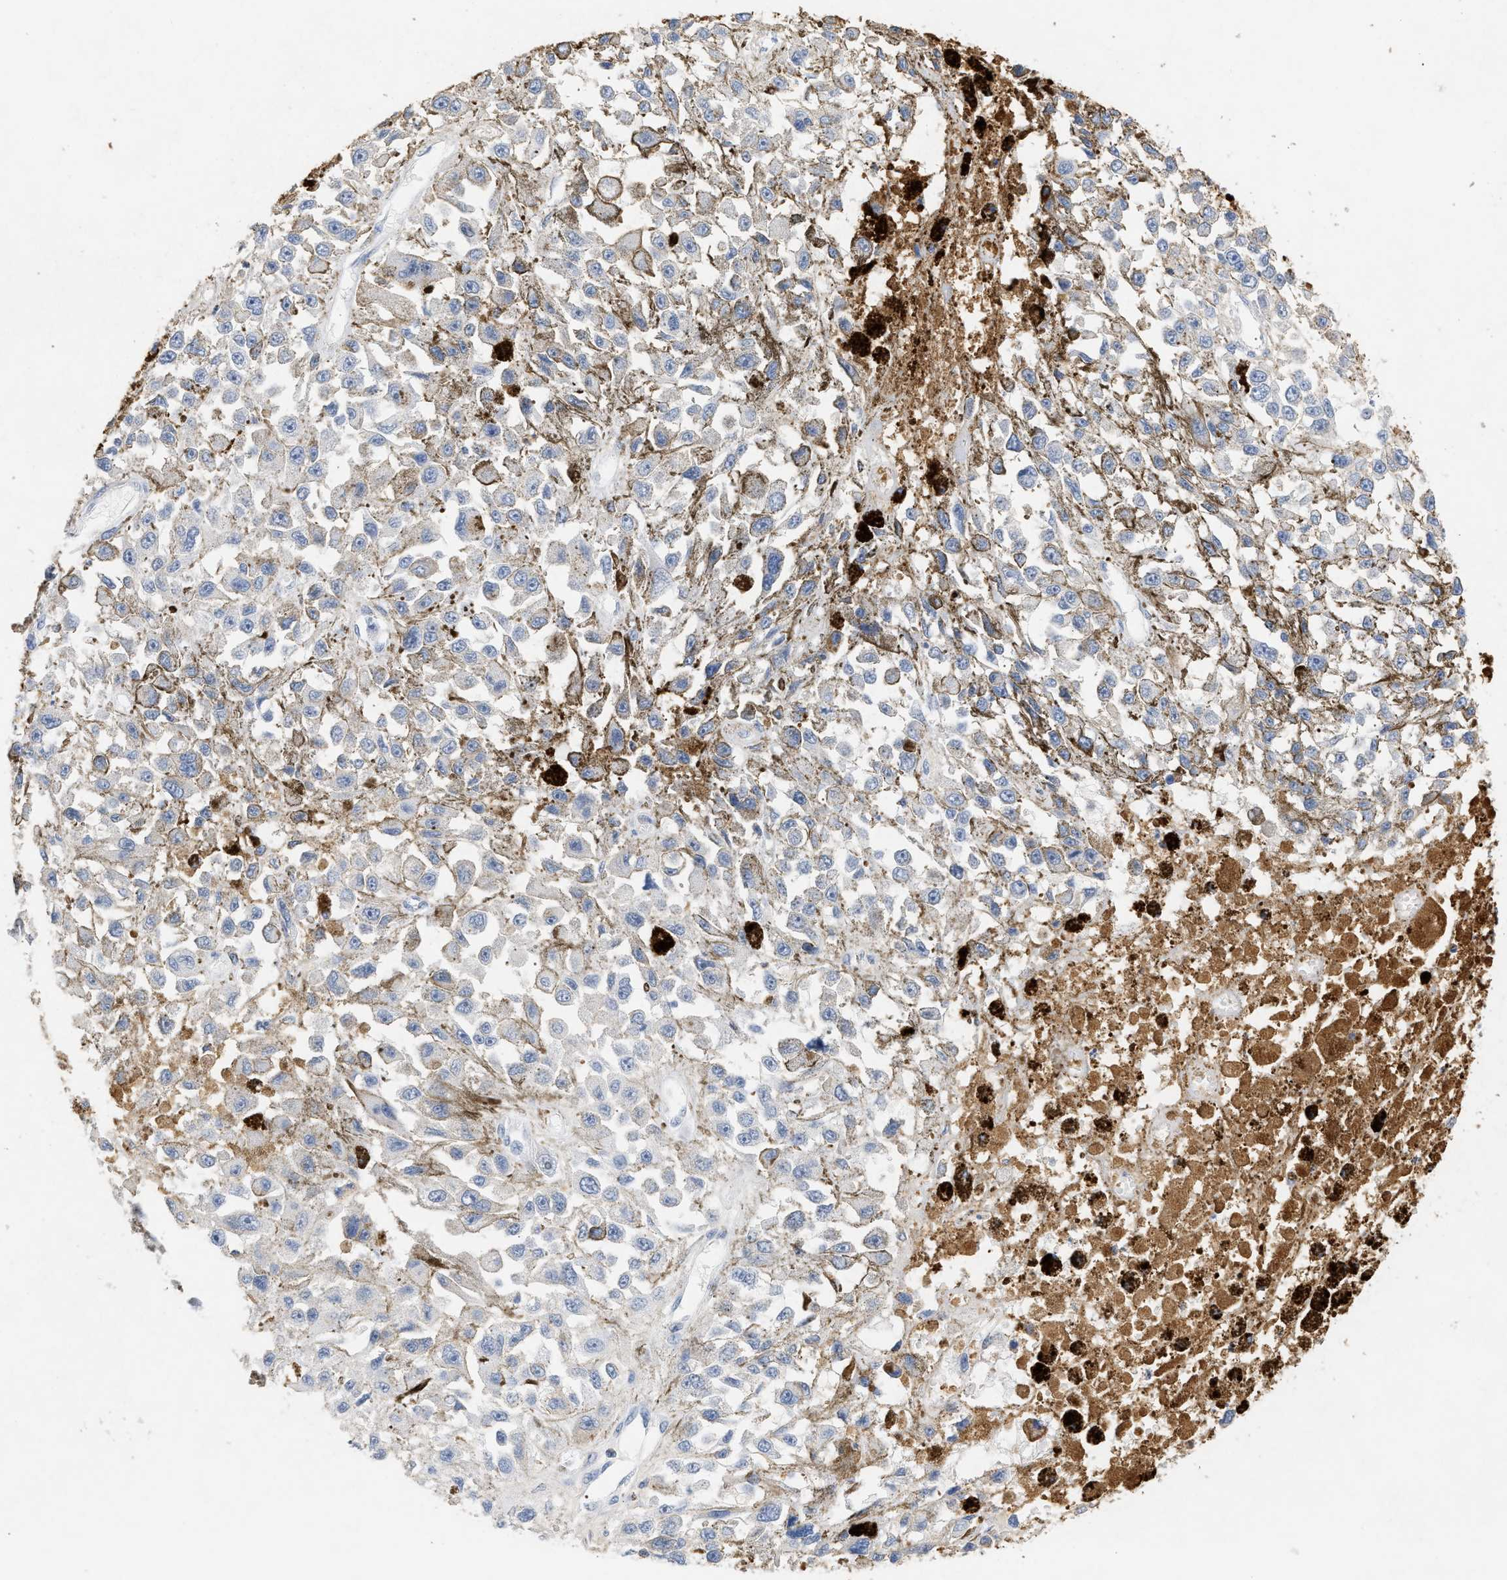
{"staining": {"intensity": "weak", "quantity": "<25%", "location": "cytoplasmic/membranous"}, "tissue": "melanoma", "cell_type": "Tumor cells", "image_type": "cancer", "snomed": [{"axis": "morphology", "description": "Malignant melanoma, Metastatic site"}, {"axis": "topography", "description": "Lymph node"}], "caption": "High power microscopy photomicrograph of an immunohistochemistry (IHC) image of malignant melanoma (metastatic site), revealing no significant positivity in tumor cells.", "gene": "CFH", "patient": {"sex": "male", "age": 59}}